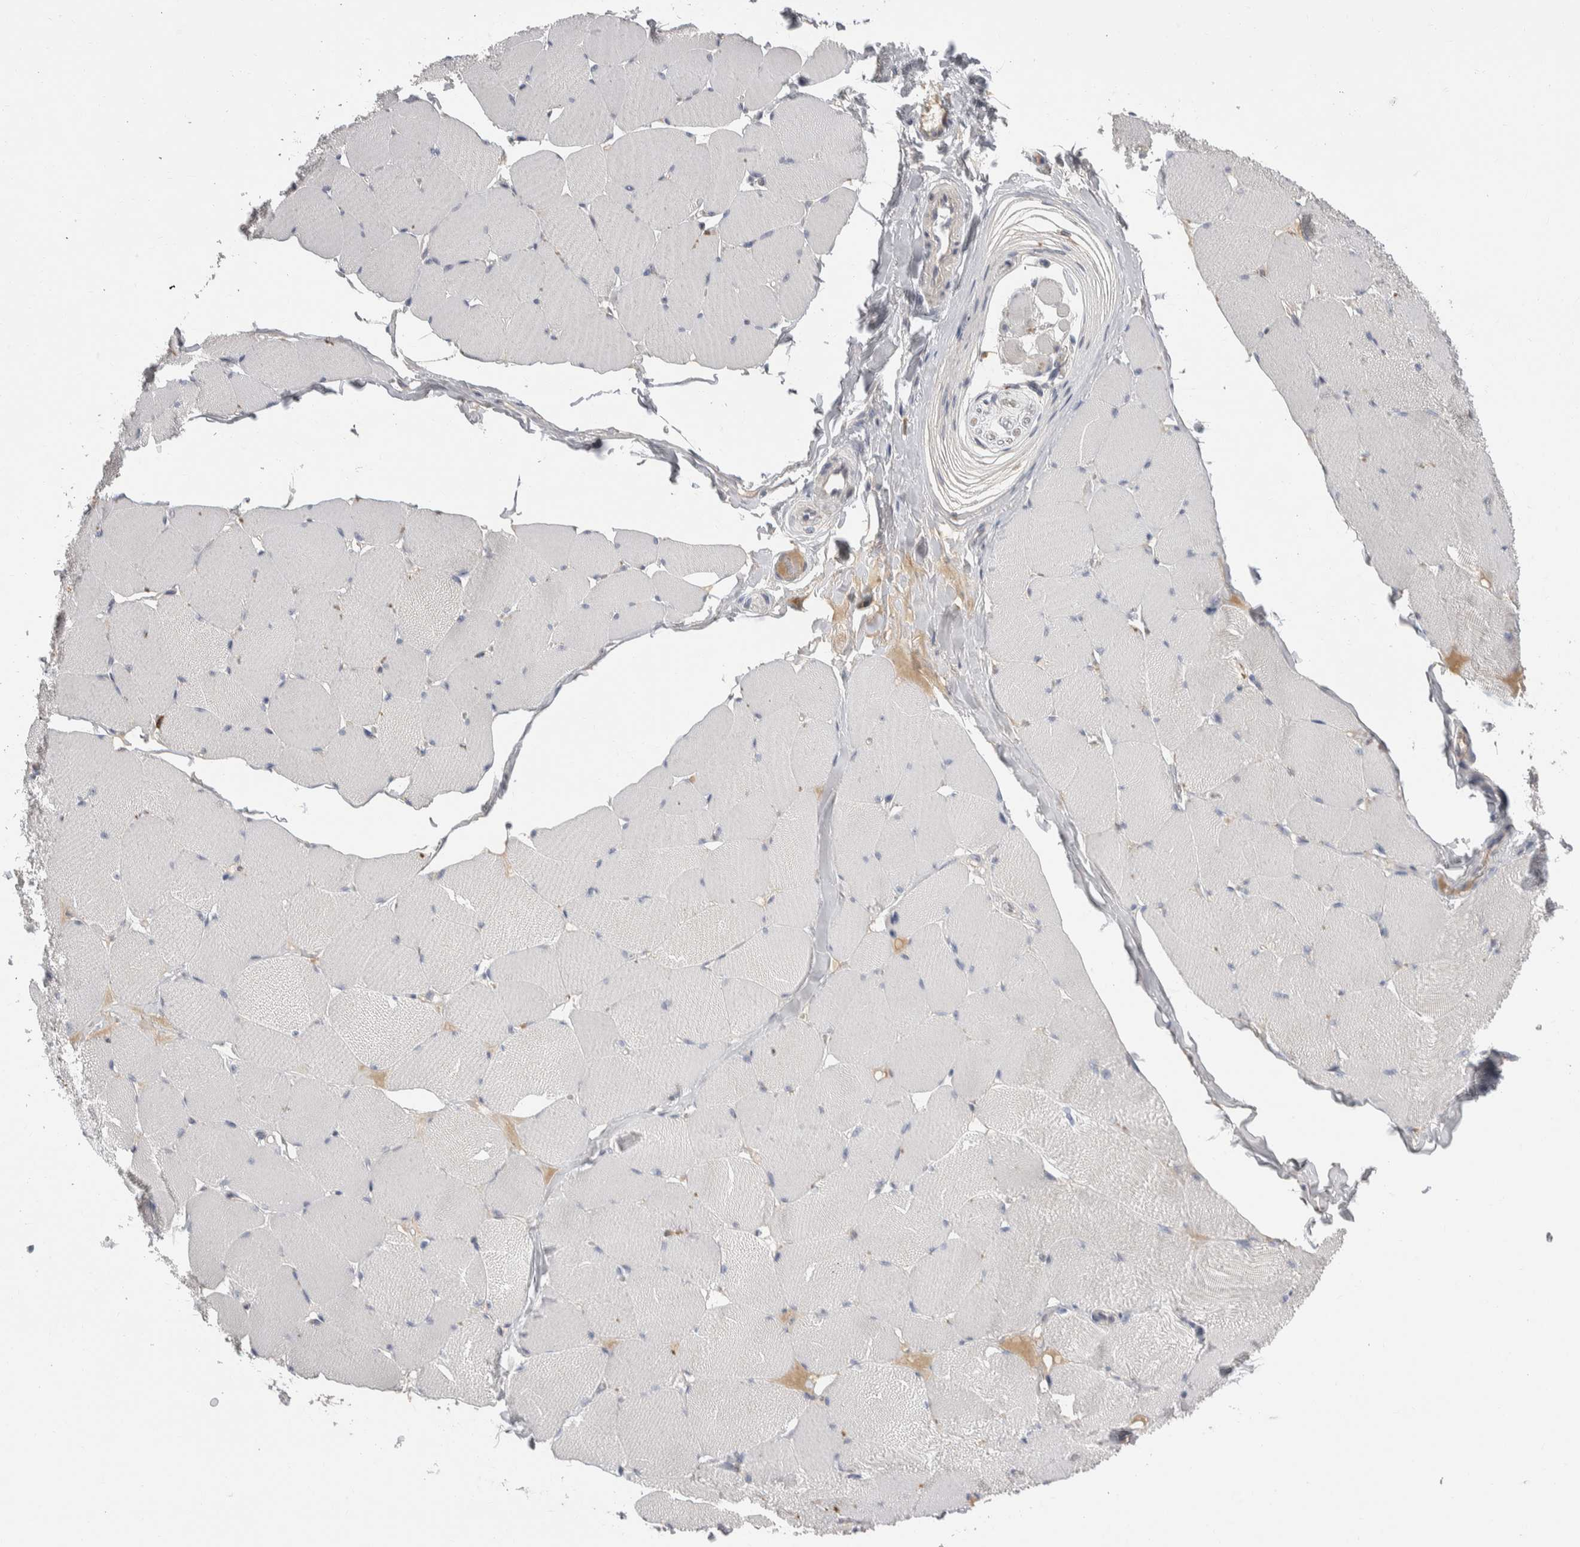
{"staining": {"intensity": "negative", "quantity": "none", "location": "none"}, "tissue": "skeletal muscle", "cell_type": "Myocytes", "image_type": "normal", "snomed": [{"axis": "morphology", "description": "Normal tissue, NOS"}, {"axis": "topography", "description": "Skin"}, {"axis": "topography", "description": "Skeletal muscle"}], "caption": "This is an IHC micrograph of unremarkable skeletal muscle. There is no staining in myocytes.", "gene": "CEP295NL", "patient": {"sex": "male", "age": 83}}